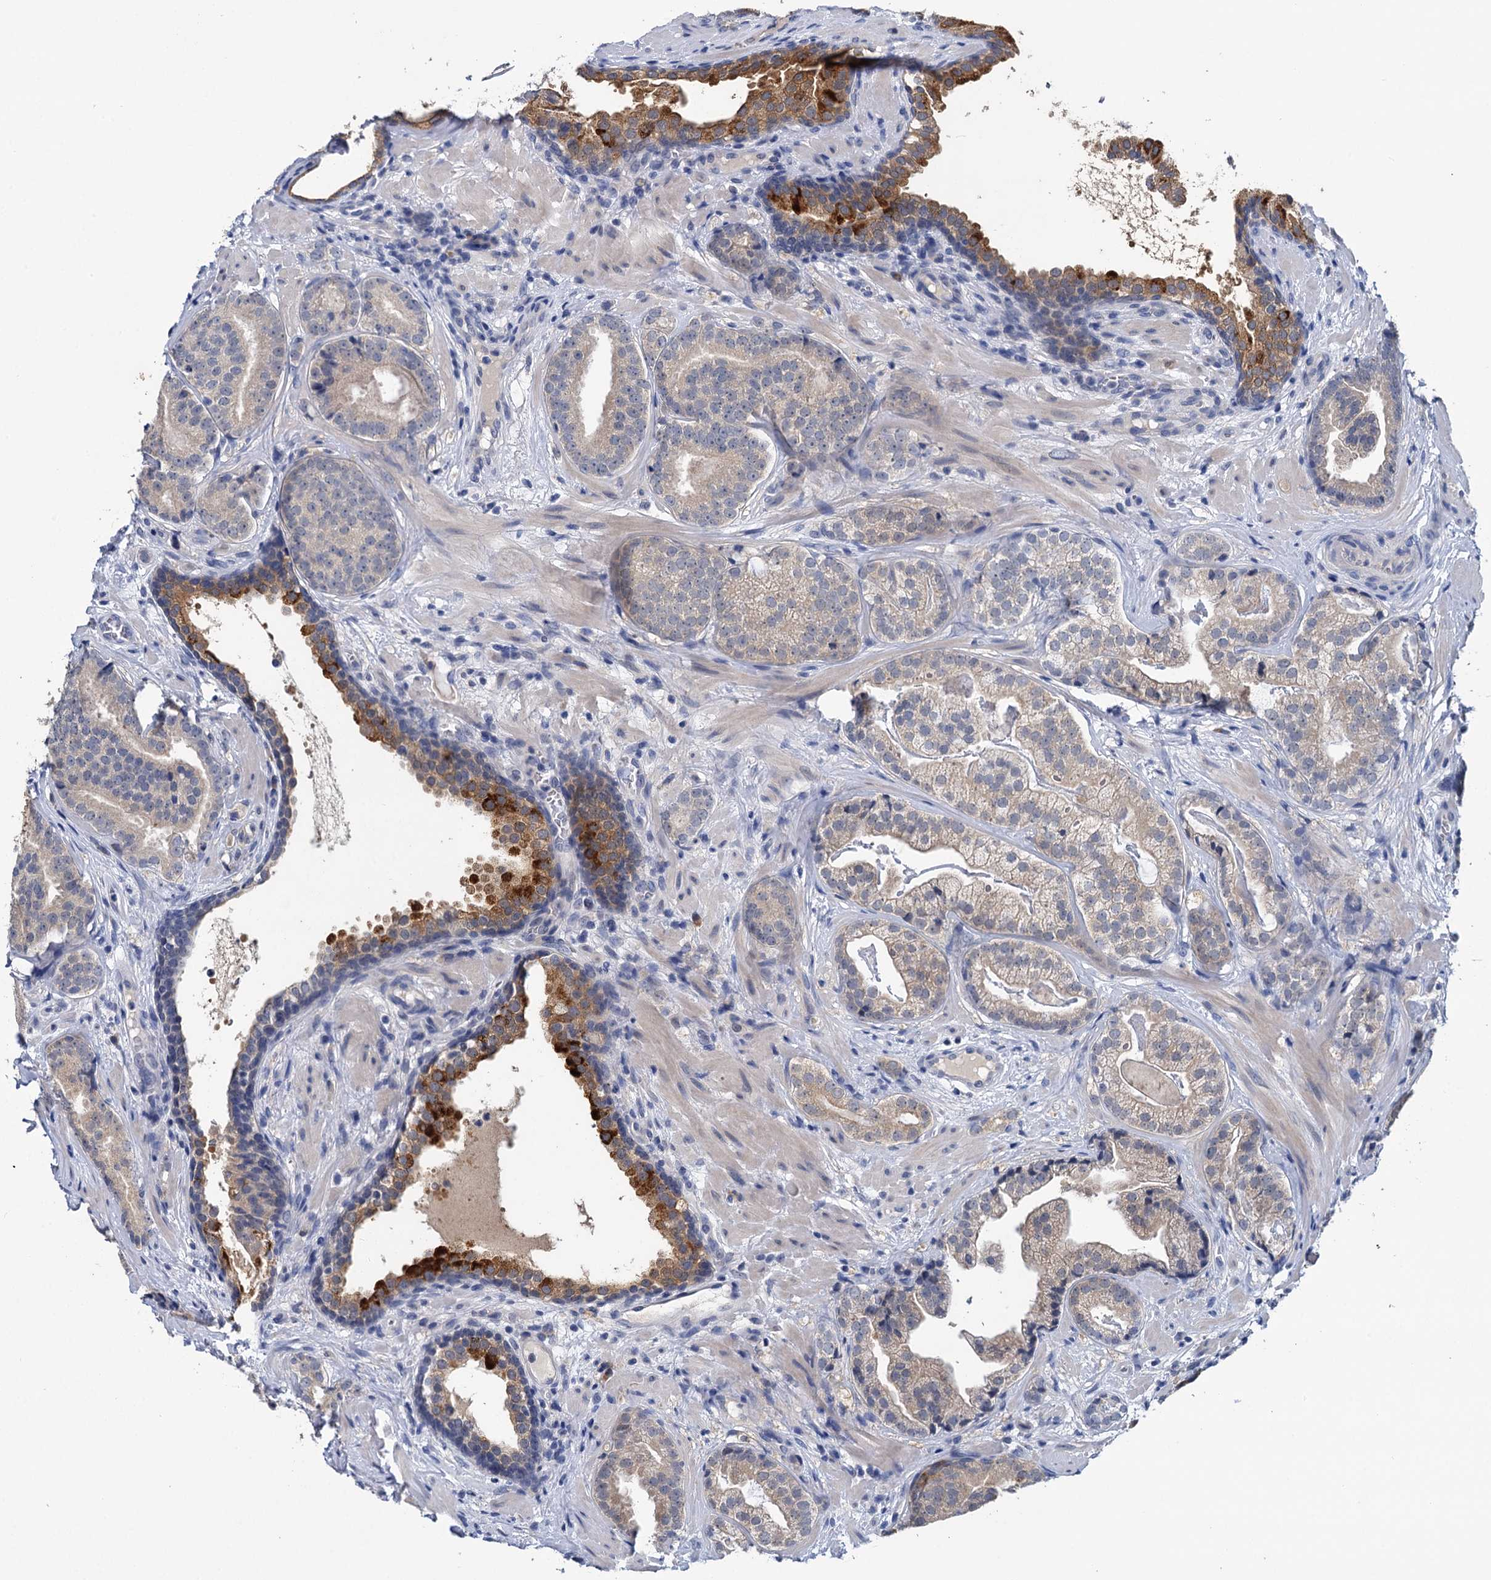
{"staining": {"intensity": "negative", "quantity": "none", "location": "none"}, "tissue": "prostate cancer", "cell_type": "Tumor cells", "image_type": "cancer", "snomed": [{"axis": "morphology", "description": "Adenocarcinoma, High grade"}, {"axis": "topography", "description": "Prostate"}], "caption": "Human high-grade adenocarcinoma (prostate) stained for a protein using immunohistochemistry displays no expression in tumor cells.", "gene": "ANKRD42", "patient": {"sex": "male", "age": 60}}